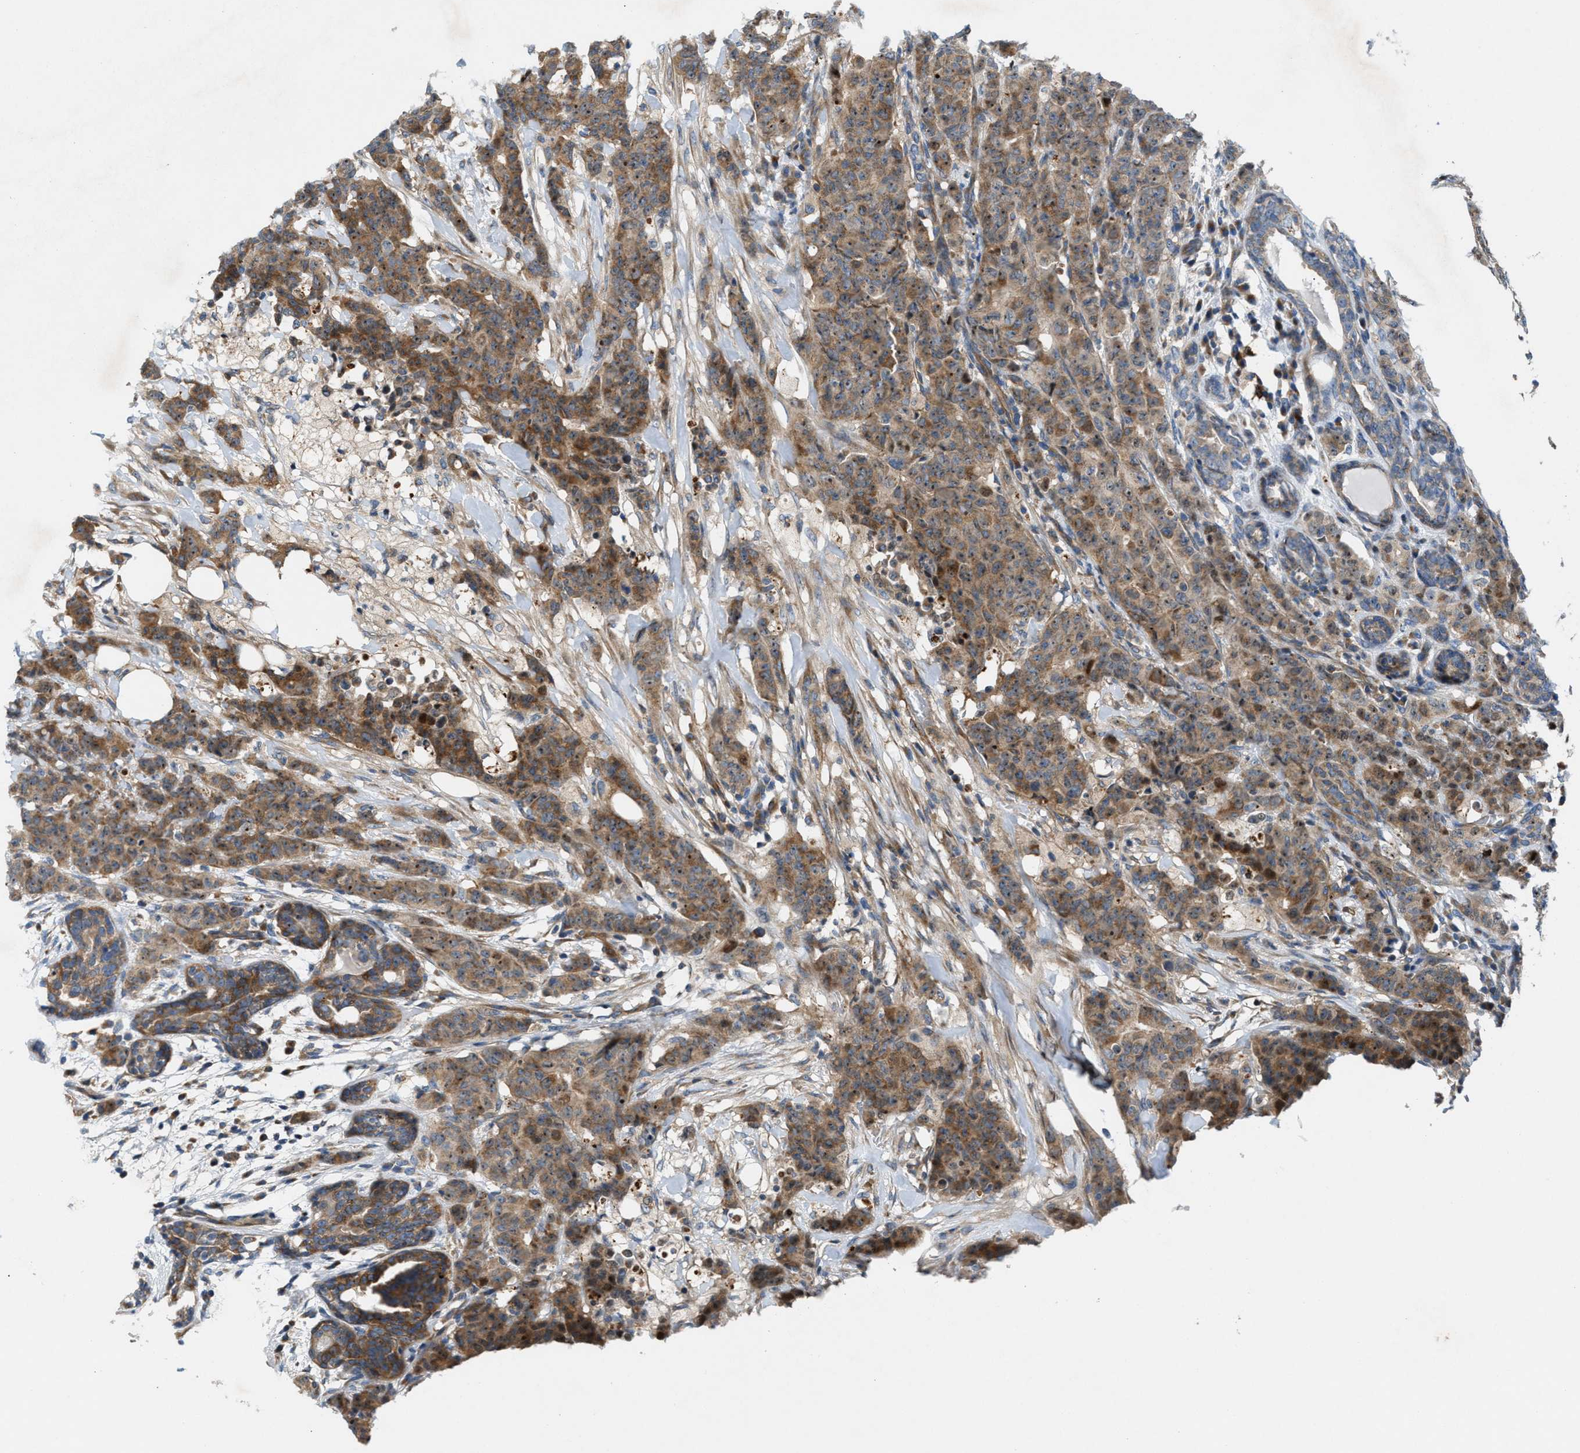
{"staining": {"intensity": "moderate", "quantity": ">75%", "location": "cytoplasmic/membranous,nuclear"}, "tissue": "breast cancer", "cell_type": "Tumor cells", "image_type": "cancer", "snomed": [{"axis": "morphology", "description": "Normal tissue, NOS"}, {"axis": "morphology", "description": "Duct carcinoma"}, {"axis": "topography", "description": "Breast"}], "caption": "Tumor cells reveal medium levels of moderate cytoplasmic/membranous and nuclear staining in about >75% of cells in human breast cancer.", "gene": "CYB5D1", "patient": {"sex": "female", "age": 40}}